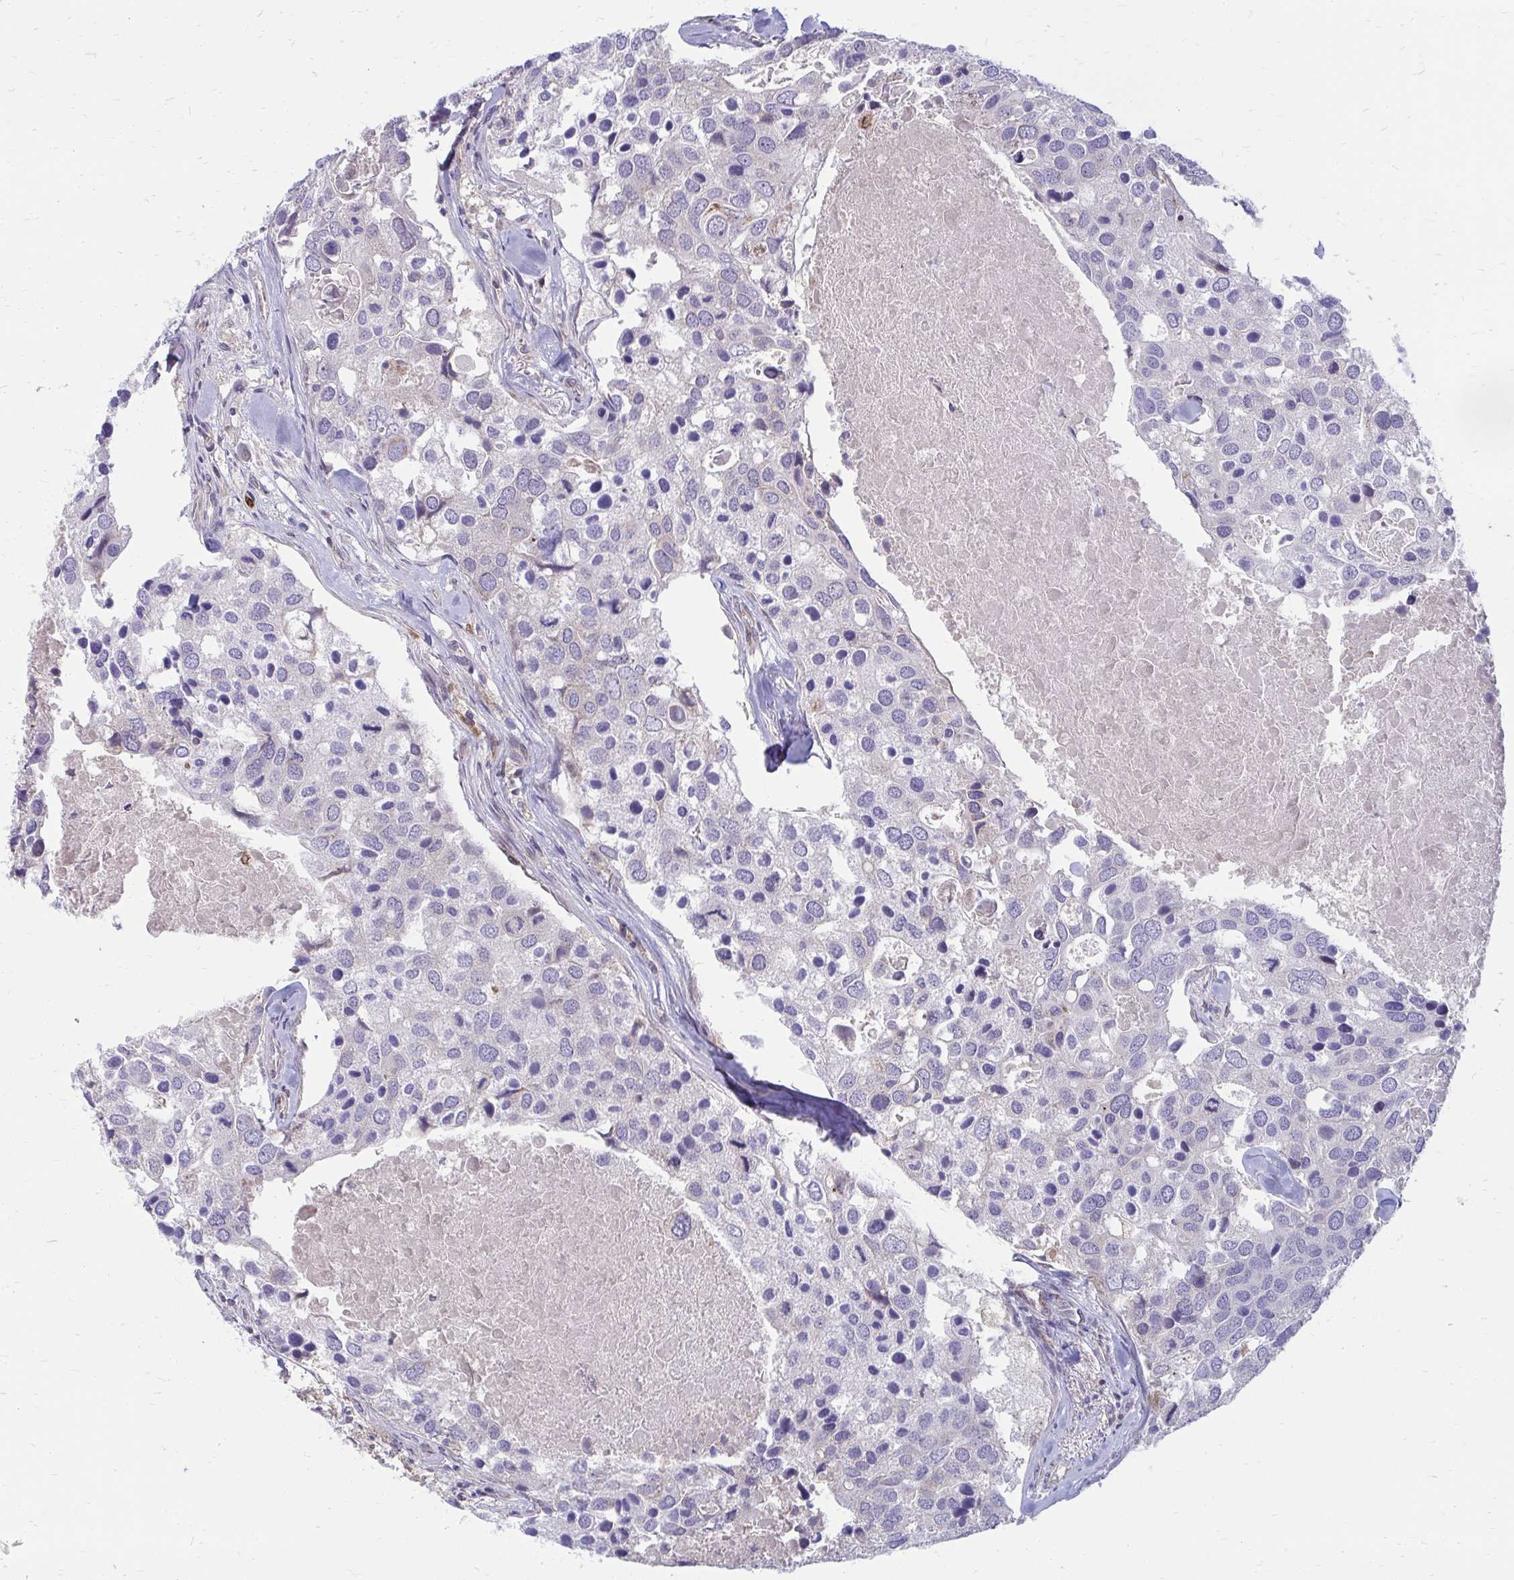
{"staining": {"intensity": "negative", "quantity": "none", "location": "none"}, "tissue": "breast cancer", "cell_type": "Tumor cells", "image_type": "cancer", "snomed": [{"axis": "morphology", "description": "Duct carcinoma"}, {"axis": "topography", "description": "Breast"}], "caption": "An IHC micrograph of breast intraductal carcinoma is shown. There is no staining in tumor cells of breast intraductal carcinoma.", "gene": "ASAP1", "patient": {"sex": "female", "age": 83}}